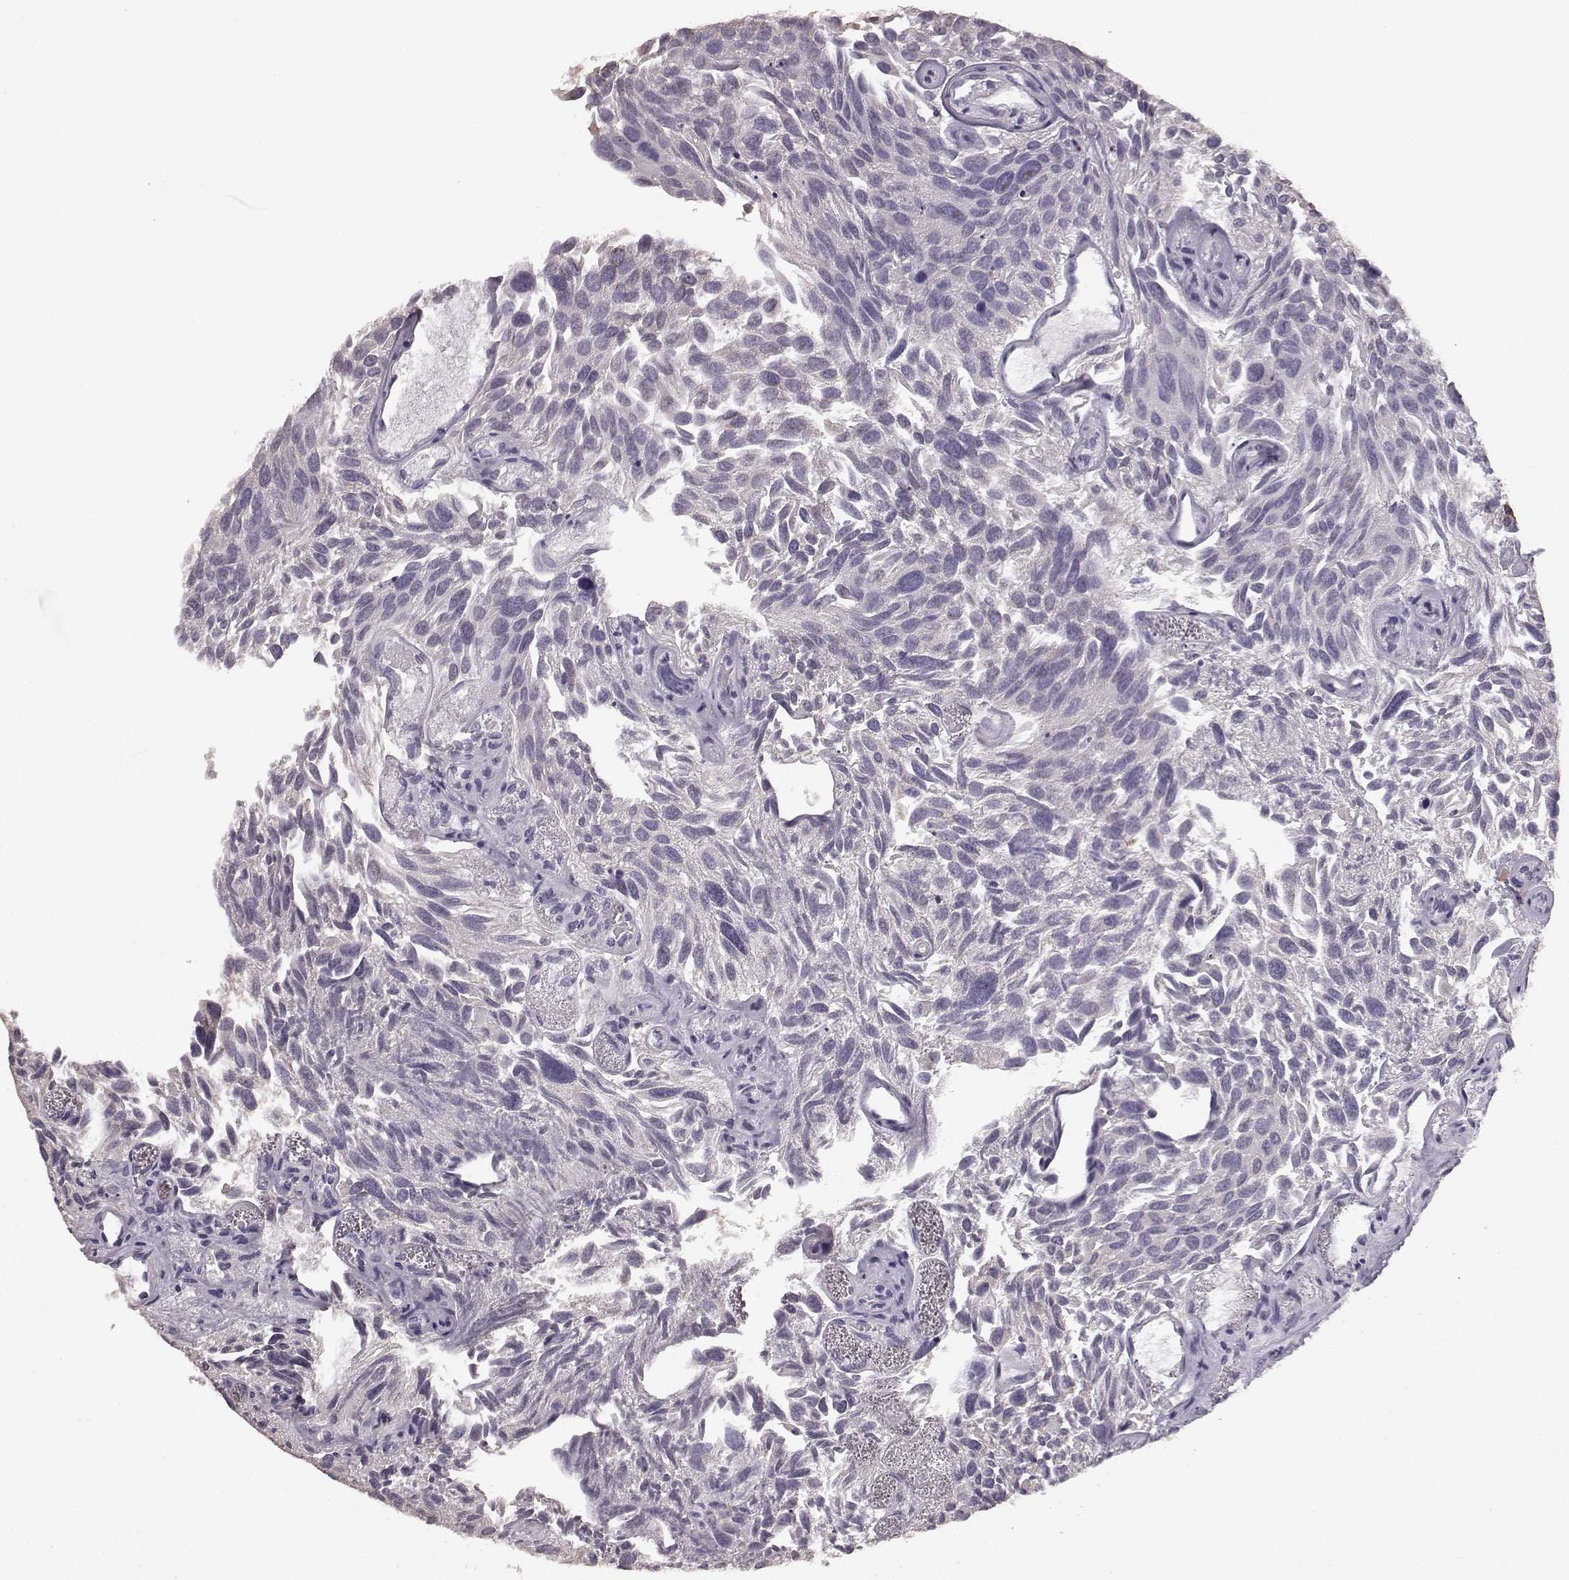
{"staining": {"intensity": "negative", "quantity": "none", "location": "none"}, "tissue": "urothelial cancer", "cell_type": "Tumor cells", "image_type": "cancer", "snomed": [{"axis": "morphology", "description": "Urothelial carcinoma, Low grade"}, {"axis": "topography", "description": "Urinary bladder"}], "caption": "Tumor cells are negative for protein expression in human urothelial carcinoma (low-grade). (Brightfield microscopy of DAB IHC at high magnification).", "gene": "GABRG3", "patient": {"sex": "female", "age": 69}}